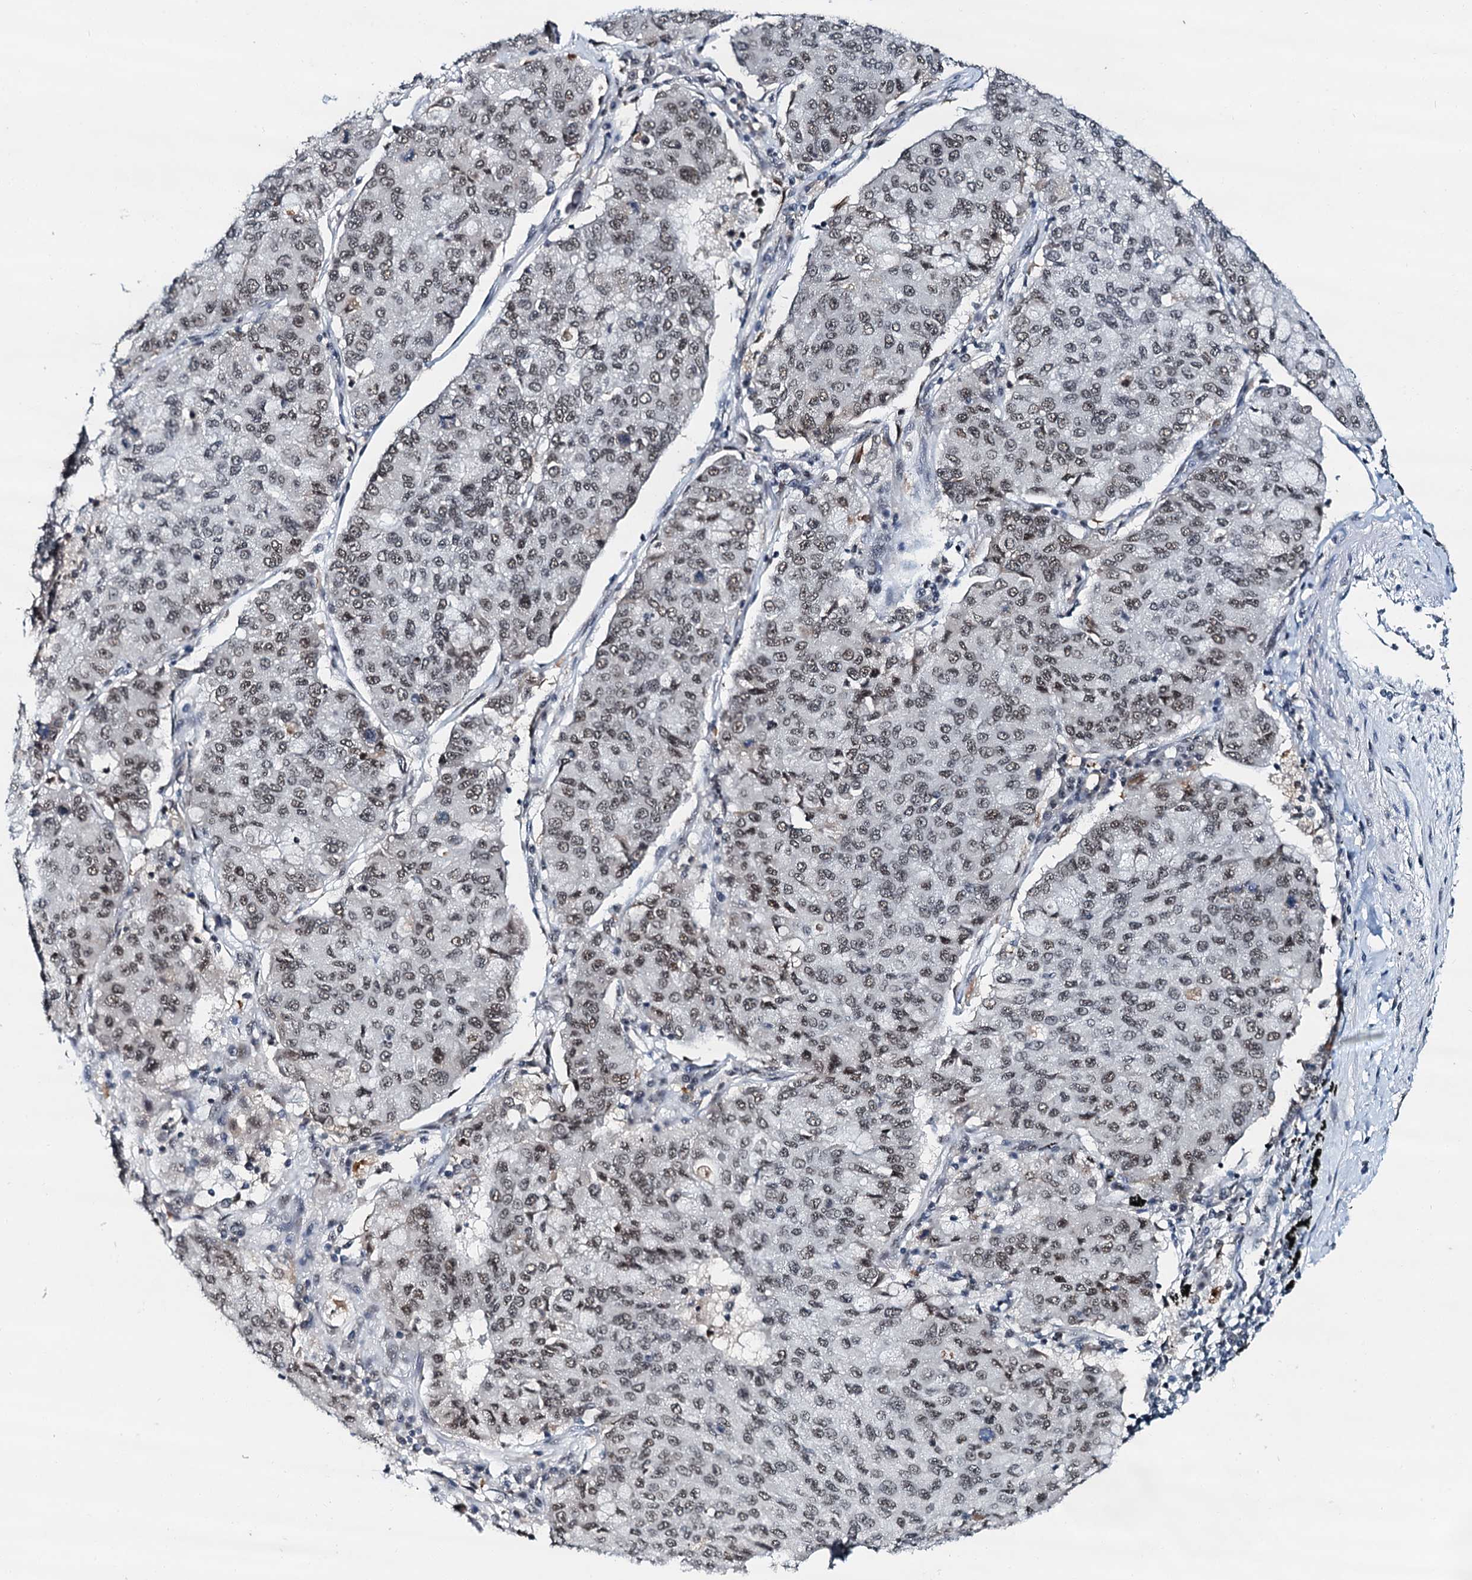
{"staining": {"intensity": "moderate", "quantity": ">75%", "location": "nuclear"}, "tissue": "lung cancer", "cell_type": "Tumor cells", "image_type": "cancer", "snomed": [{"axis": "morphology", "description": "Squamous cell carcinoma, NOS"}, {"axis": "topography", "description": "Lung"}], "caption": "Protein staining reveals moderate nuclear staining in approximately >75% of tumor cells in lung squamous cell carcinoma. The staining is performed using DAB (3,3'-diaminobenzidine) brown chromogen to label protein expression. The nuclei are counter-stained blue using hematoxylin.", "gene": "SNRPD1", "patient": {"sex": "male", "age": 74}}